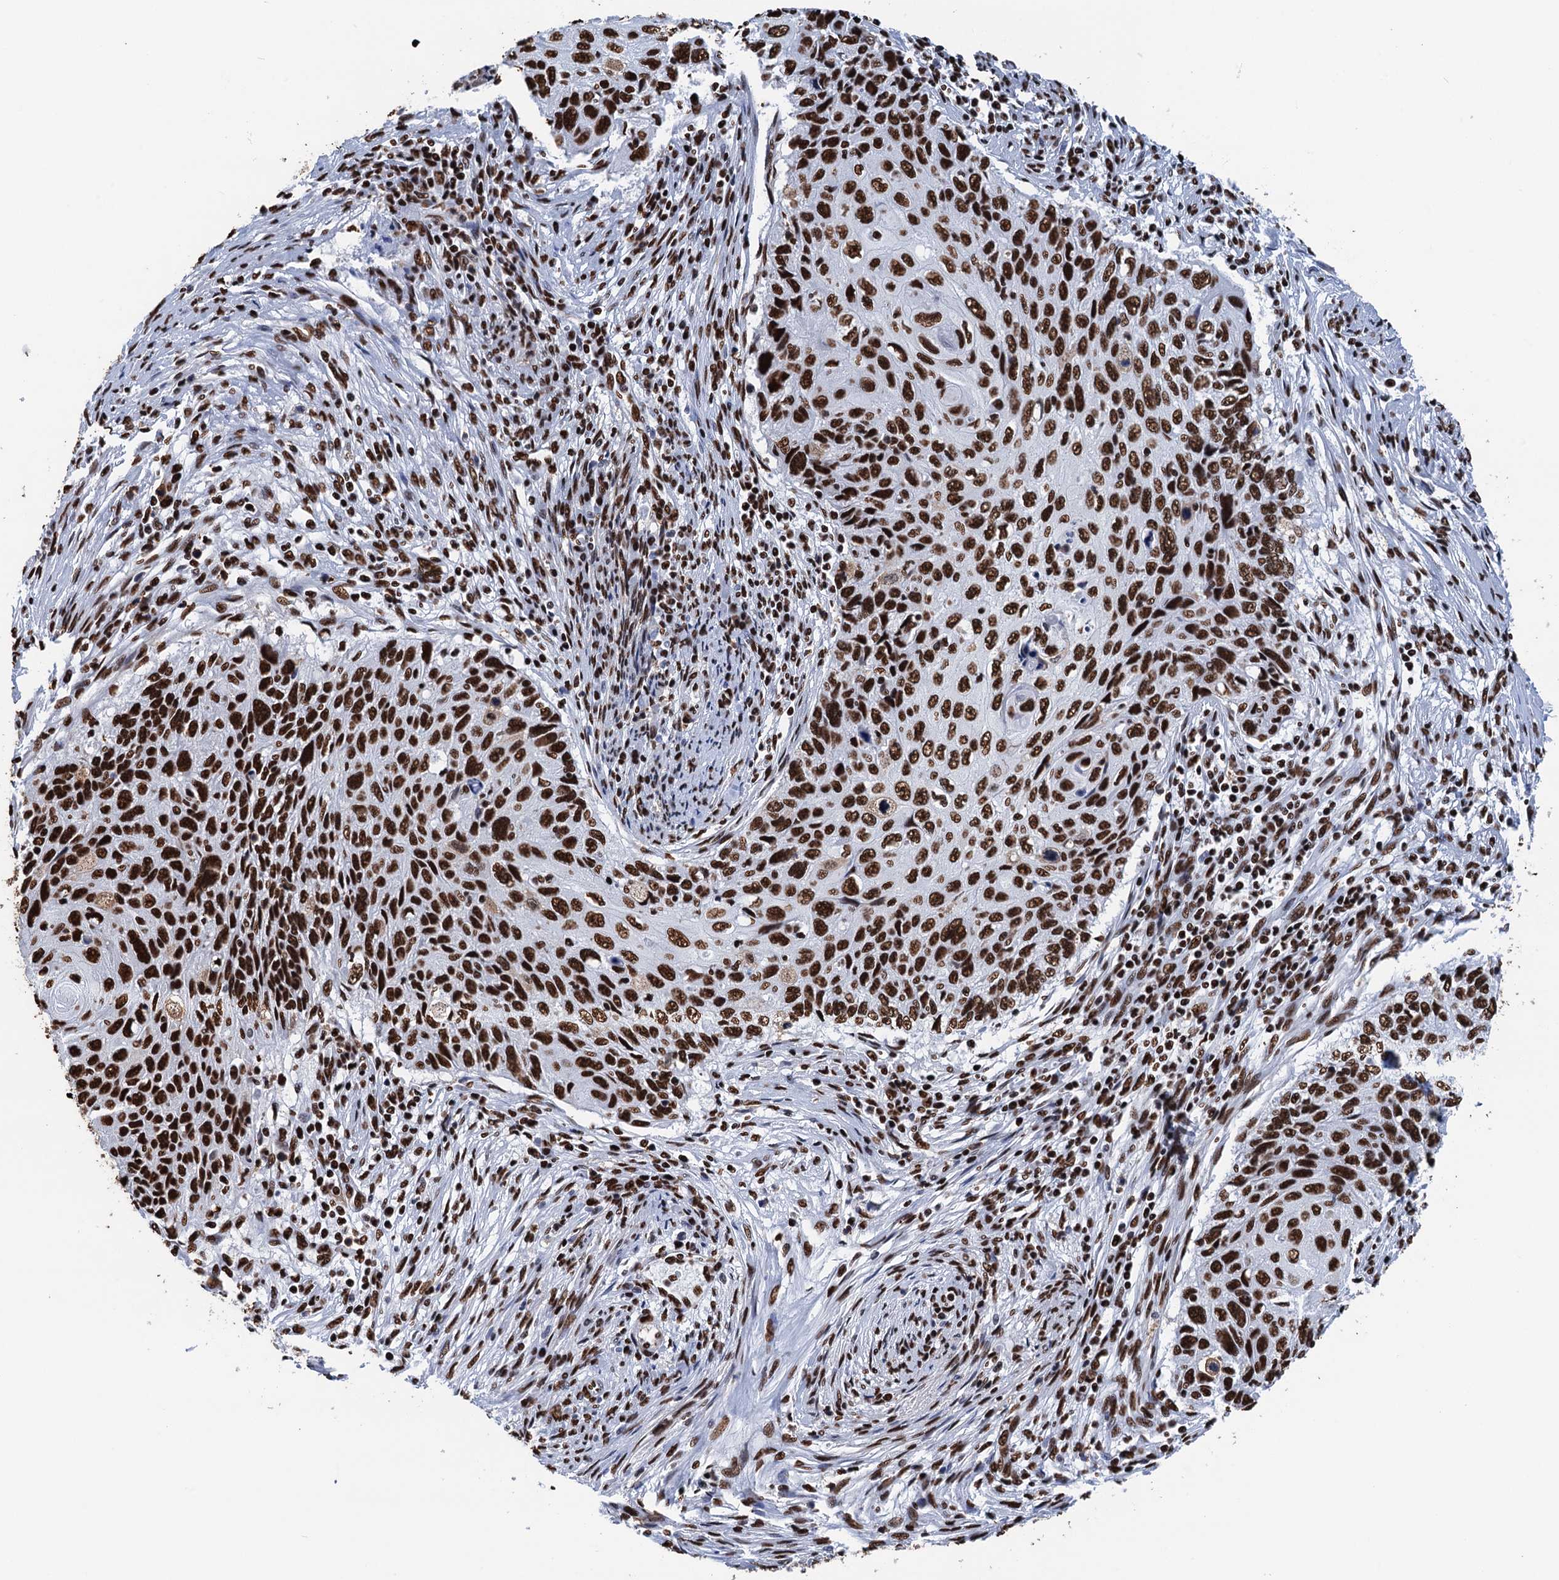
{"staining": {"intensity": "strong", "quantity": ">75%", "location": "nuclear"}, "tissue": "cervical cancer", "cell_type": "Tumor cells", "image_type": "cancer", "snomed": [{"axis": "morphology", "description": "Squamous cell carcinoma, NOS"}, {"axis": "topography", "description": "Cervix"}], "caption": "Immunohistochemical staining of cervical cancer (squamous cell carcinoma) demonstrates strong nuclear protein positivity in about >75% of tumor cells. (DAB (3,3'-diaminobenzidine) IHC, brown staining for protein, blue staining for nuclei).", "gene": "UBA2", "patient": {"sex": "female", "age": 70}}